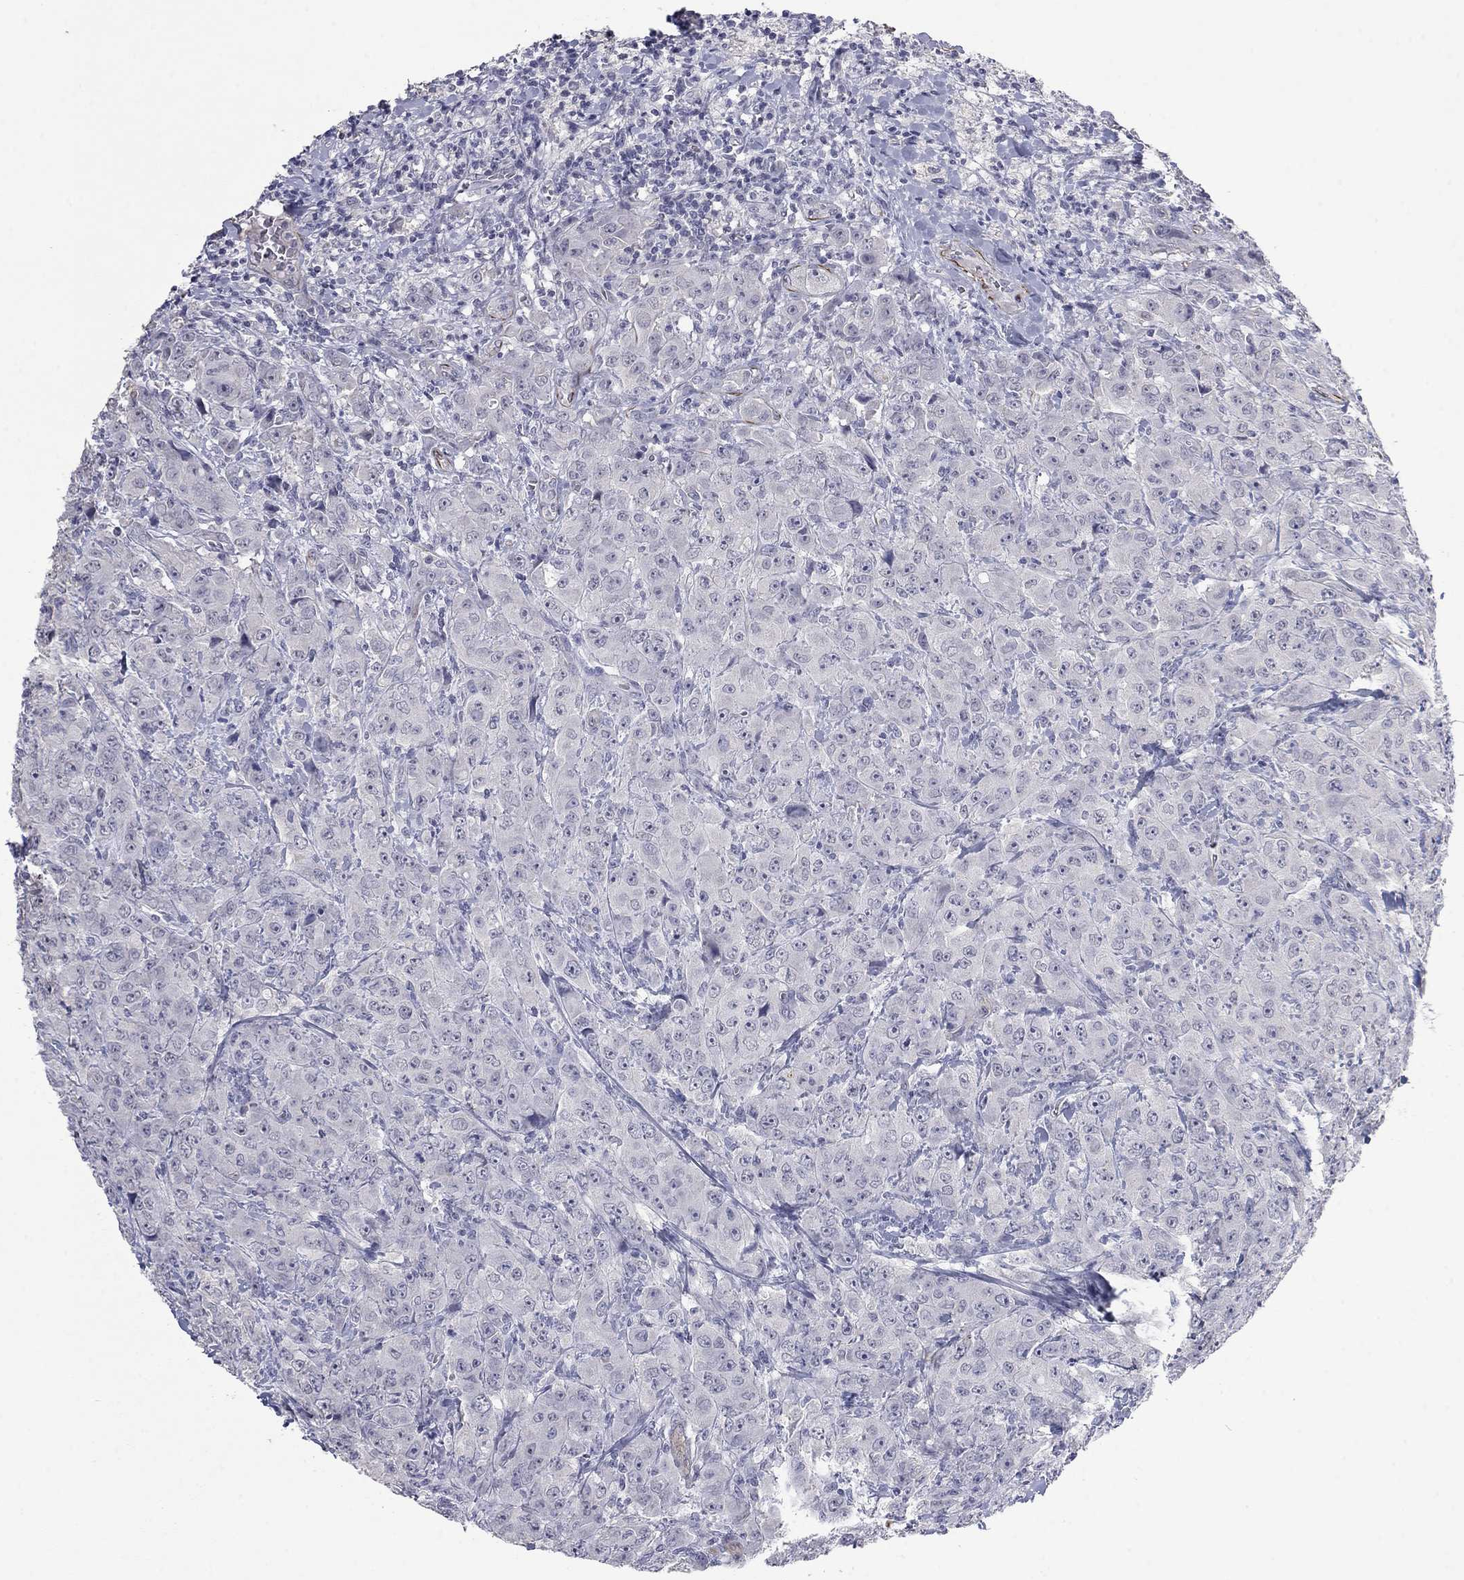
{"staining": {"intensity": "negative", "quantity": "none", "location": "none"}, "tissue": "breast cancer", "cell_type": "Tumor cells", "image_type": "cancer", "snomed": [{"axis": "morphology", "description": "Duct carcinoma"}, {"axis": "topography", "description": "Breast"}], "caption": "This image is of breast cancer stained with immunohistochemistry (IHC) to label a protein in brown with the nuclei are counter-stained blue. There is no expression in tumor cells.", "gene": "IP6K3", "patient": {"sex": "female", "age": 43}}